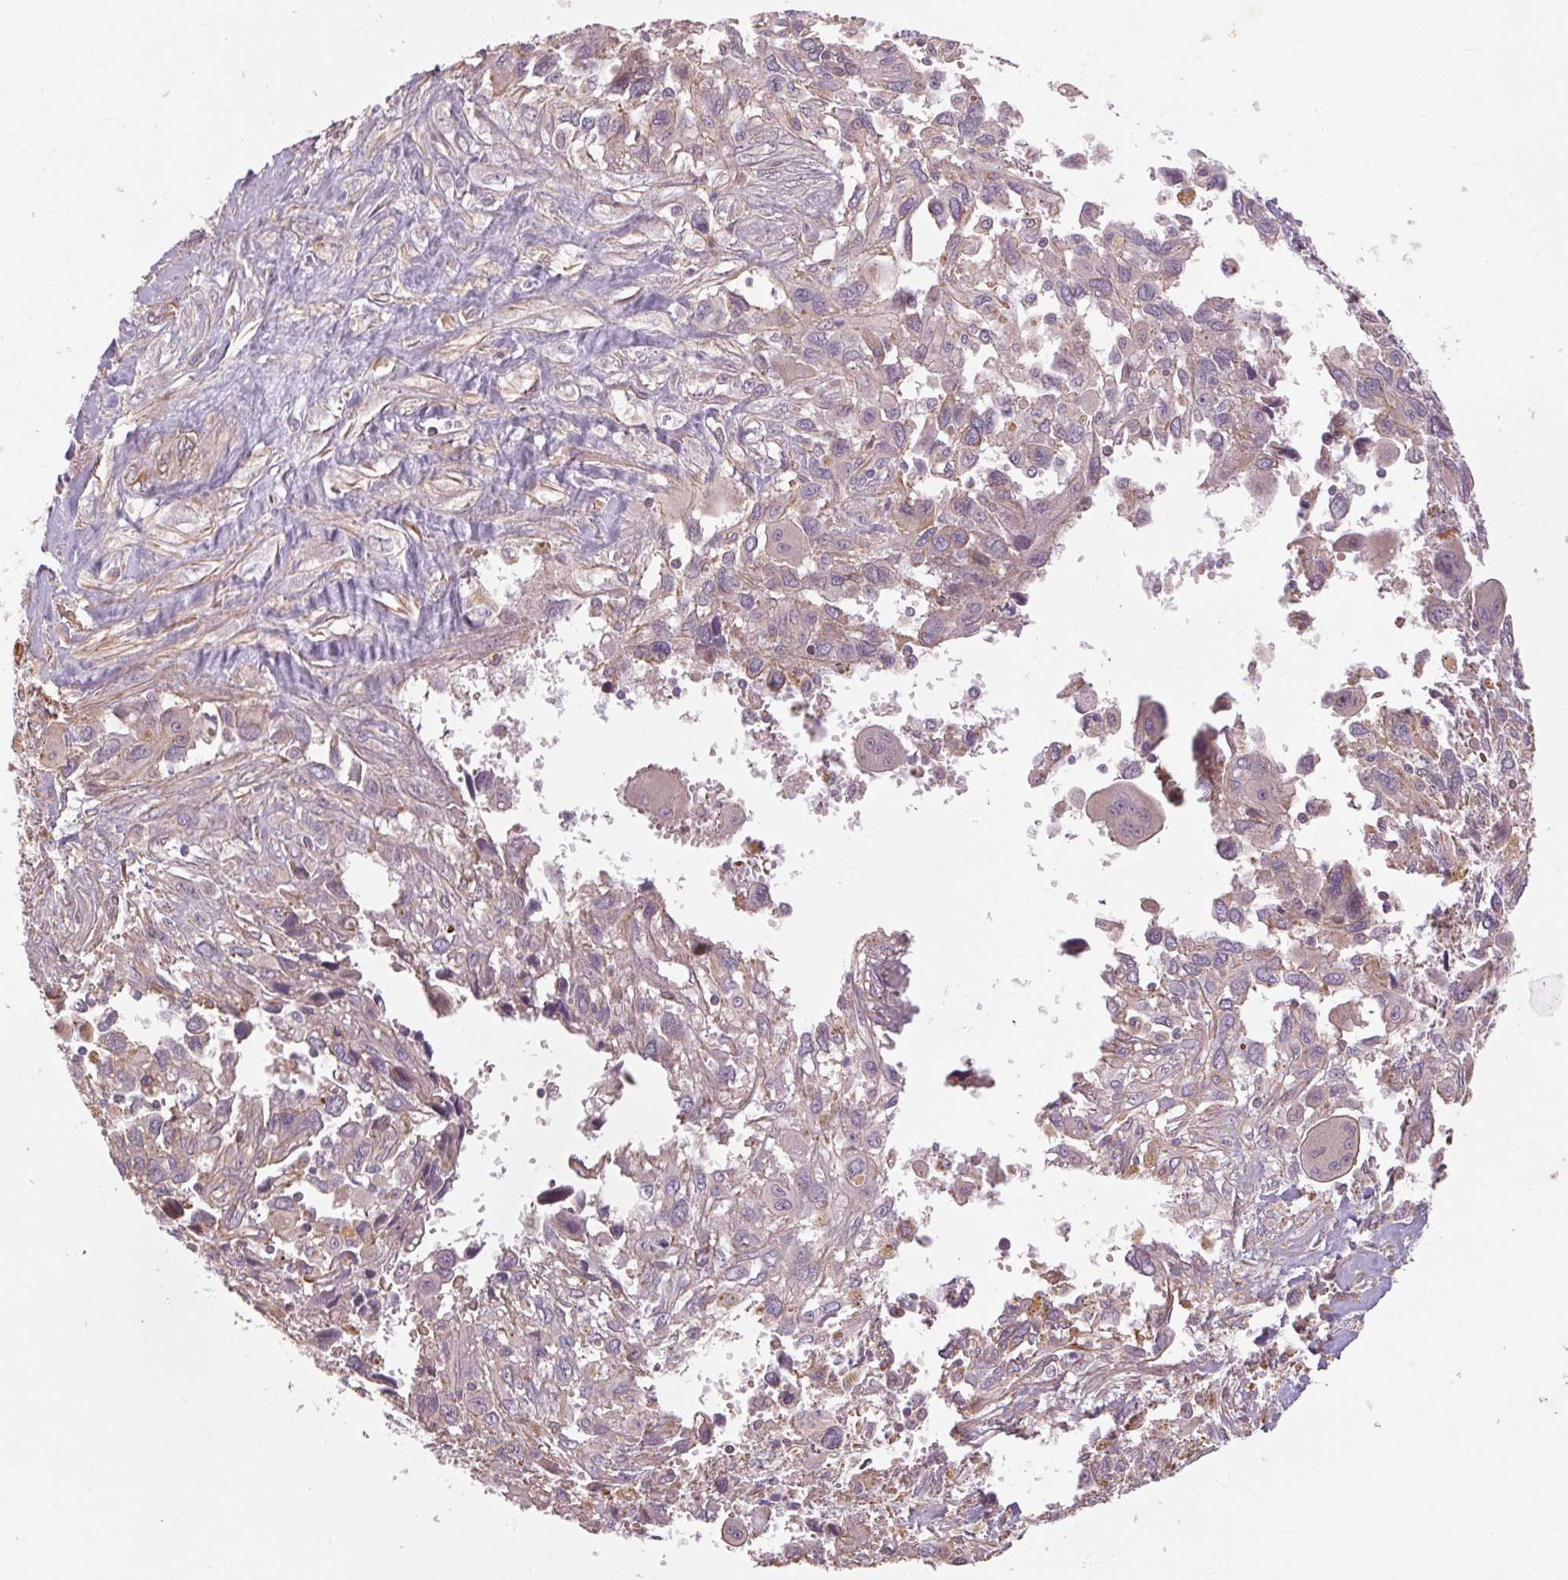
{"staining": {"intensity": "negative", "quantity": "none", "location": "none"}, "tissue": "pancreatic cancer", "cell_type": "Tumor cells", "image_type": "cancer", "snomed": [{"axis": "morphology", "description": "Adenocarcinoma, NOS"}, {"axis": "topography", "description": "Pancreas"}], "caption": "This is an immunohistochemistry micrograph of human pancreatic adenocarcinoma. There is no positivity in tumor cells.", "gene": "CCSER1", "patient": {"sex": "female", "age": 47}}